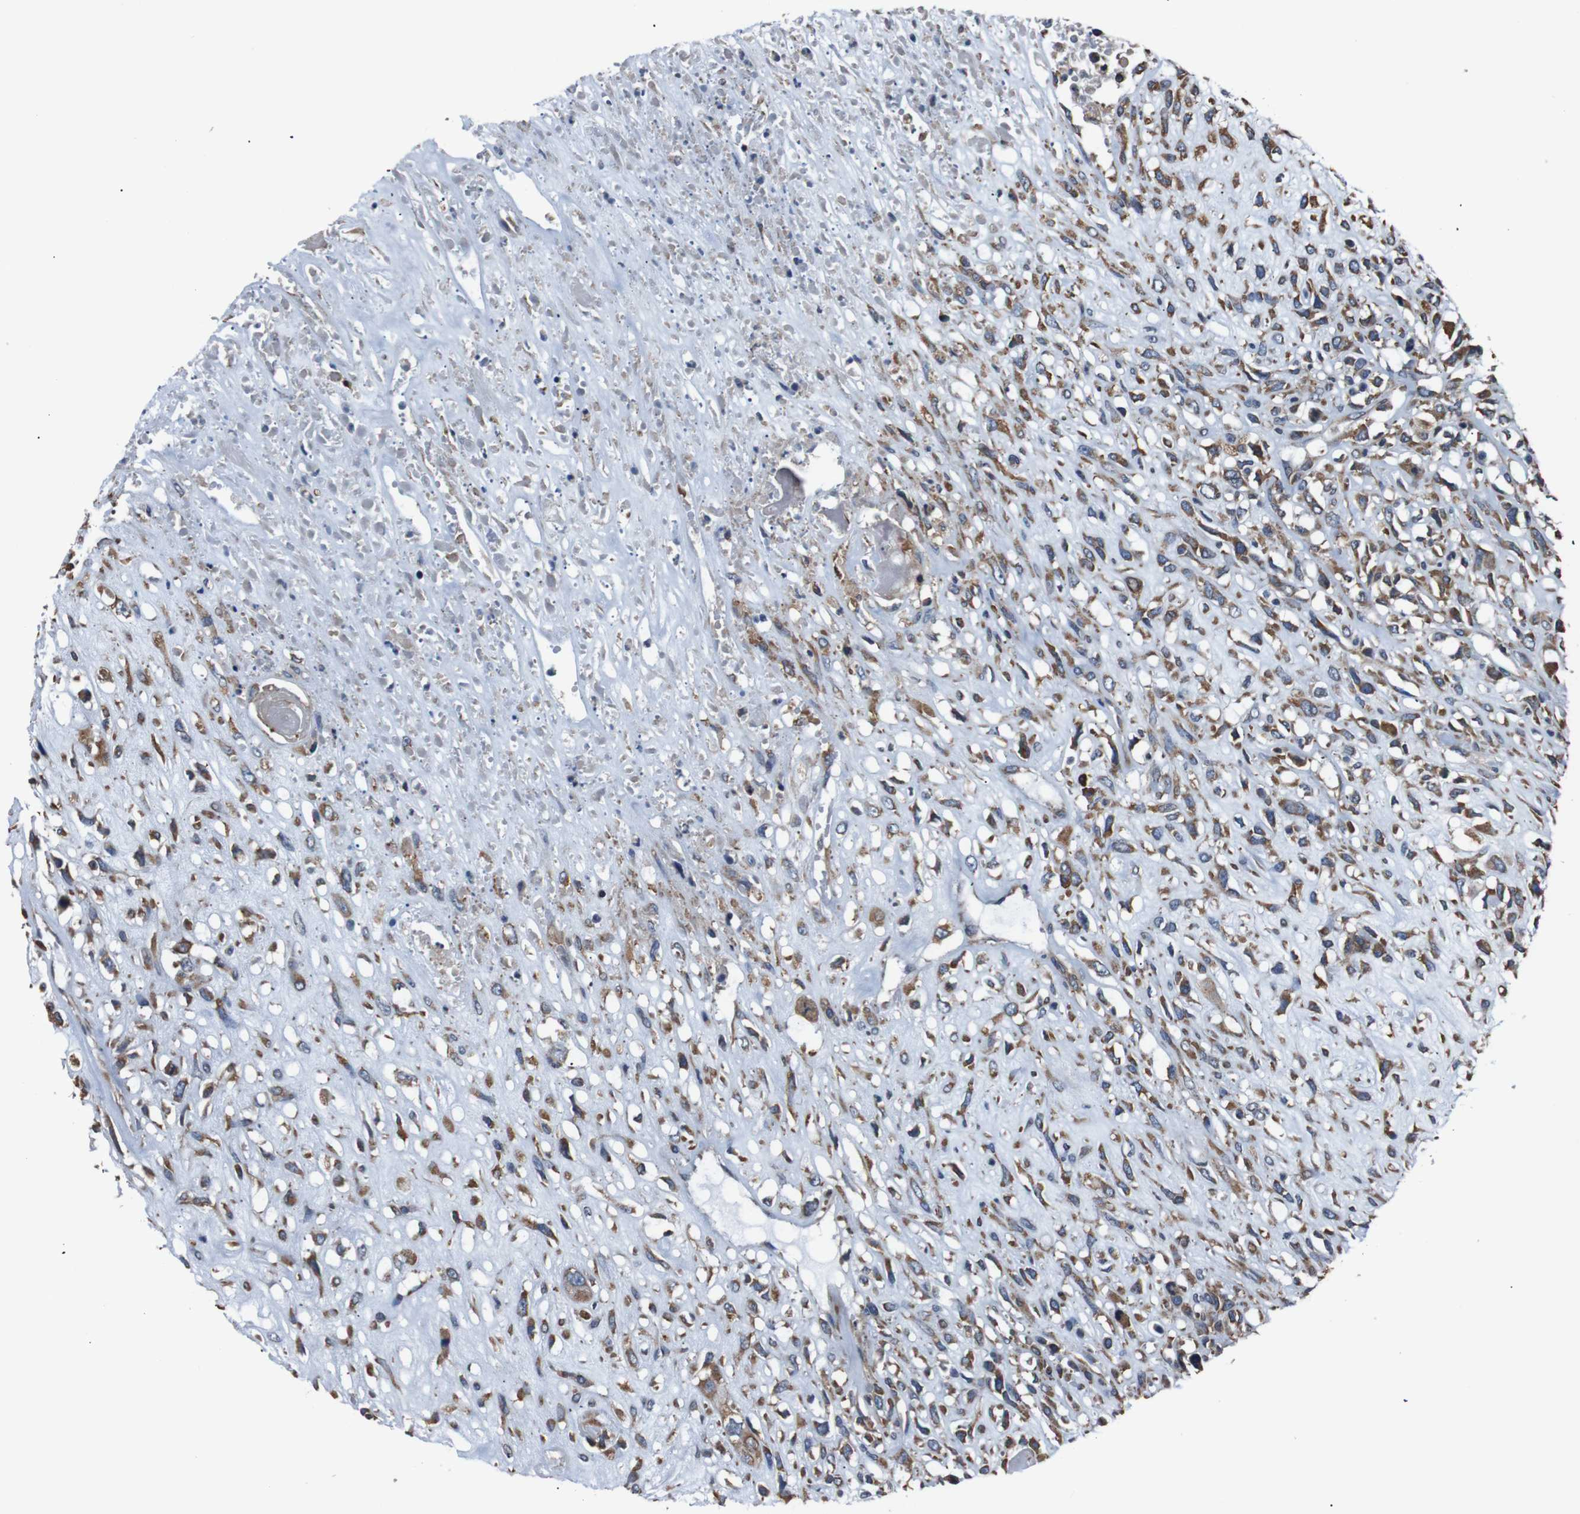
{"staining": {"intensity": "moderate", "quantity": ">75%", "location": "cytoplasmic/membranous"}, "tissue": "head and neck cancer", "cell_type": "Tumor cells", "image_type": "cancer", "snomed": [{"axis": "morphology", "description": "Necrosis, NOS"}, {"axis": "morphology", "description": "Neoplasm, malignant, NOS"}, {"axis": "topography", "description": "Salivary gland"}, {"axis": "topography", "description": "Head-Neck"}], "caption": "Immunohistochemistry (IHC) (DAB) staining of human malignant neoplasm (head and neck) displays moderate cytoplasmic/membranous protein staining in approximately >75% of tumor cells.", "gene": "SIGMAR1", "patient": {"sex": "male", "age": 43}}